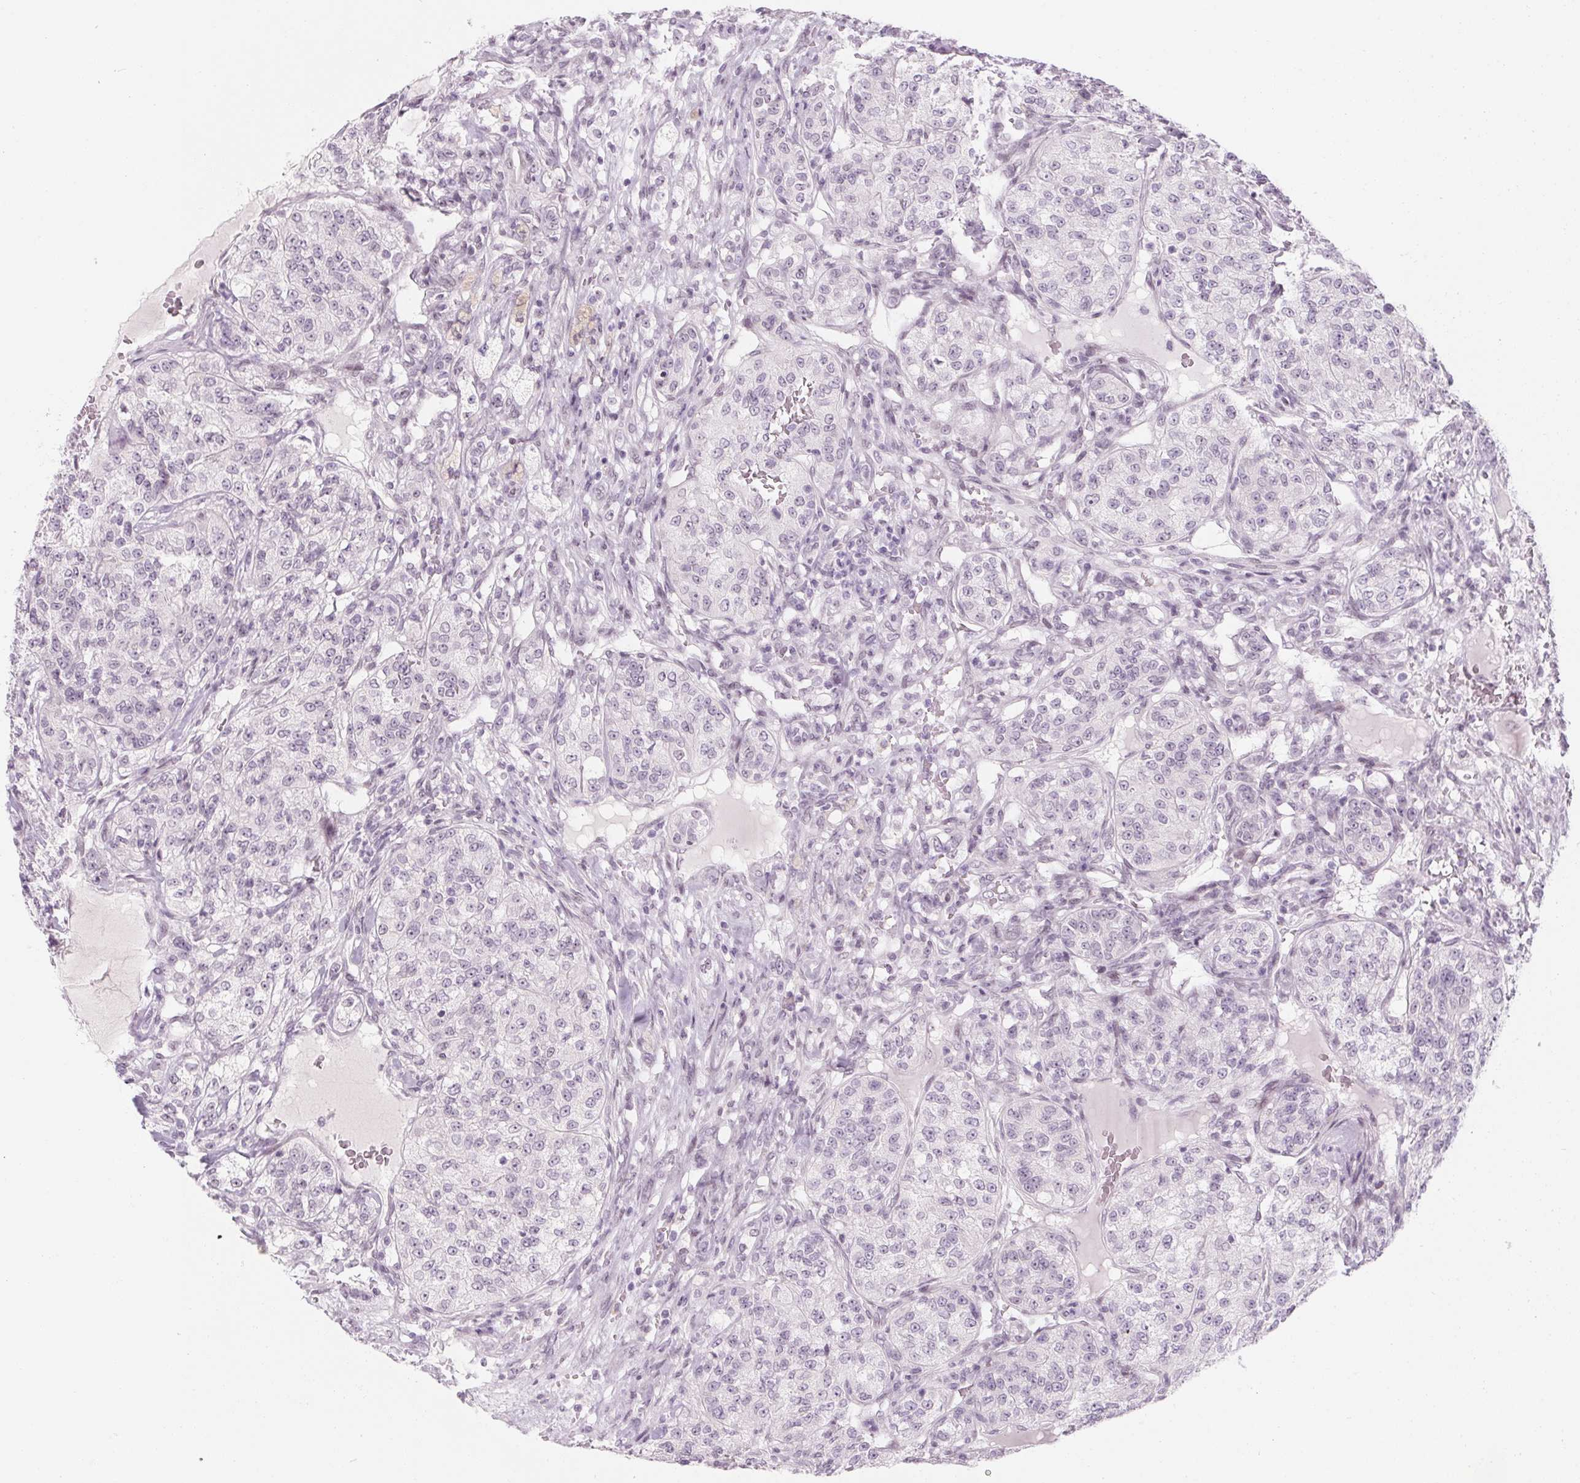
{"staining": {"intensity": "negative", "quantity": "none", "location": "none"}, "tissue": "renal cancer", "cell_type": "Tumor cells", "image_type": "cancer", "snomed": [{"axis": "morphology", "description": "Adenocarcinoma, NOS"}, {"axis": "topography", "description": "Kidney"}], "caption": "Renal cancer stained for a protein using immunohistochemistry (IHC) reveals no positivity tumor cells.", "gene": "KCNQ2", "patient": {"sex": "female", "age": 63}}